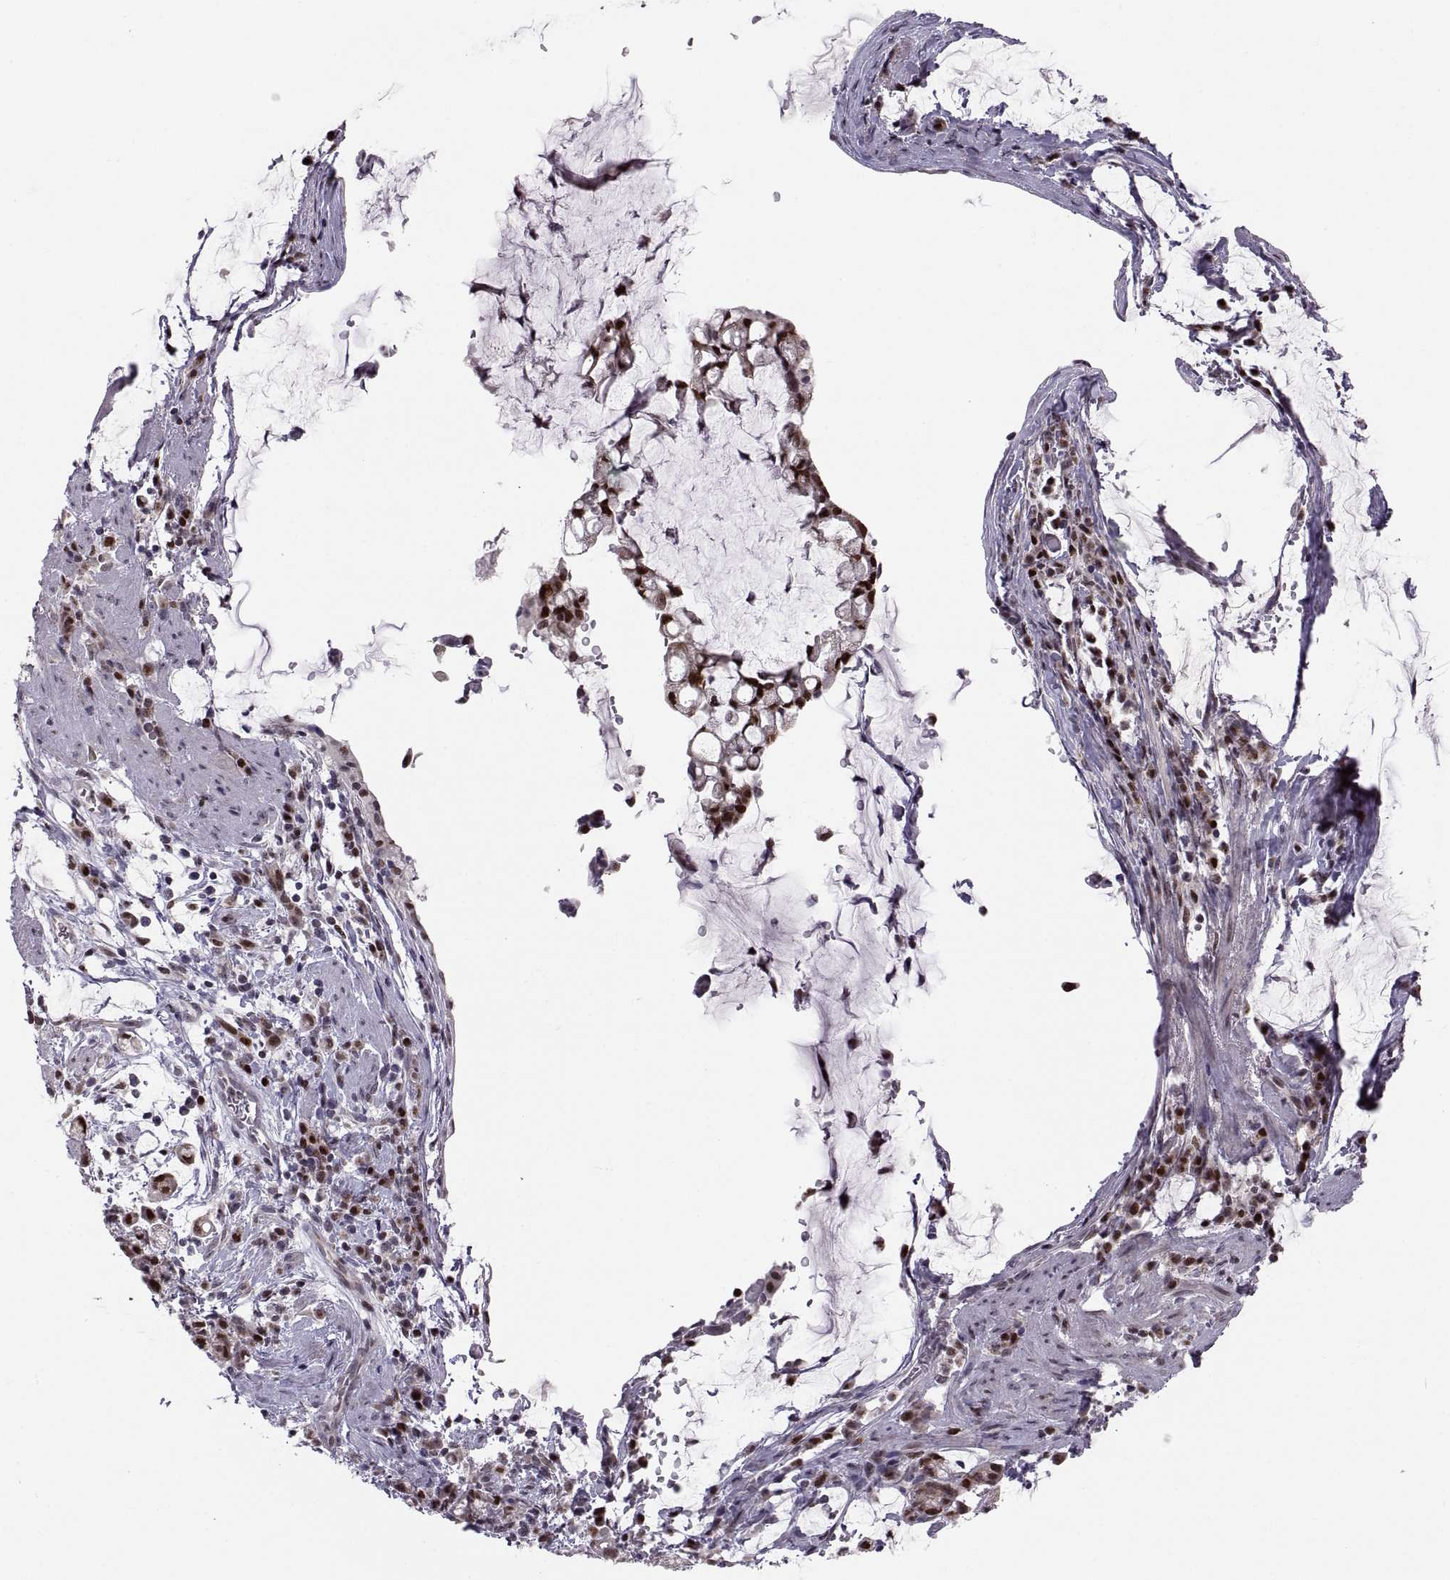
{"staining": {"intensity": "strong", "quantity": ">75%", "location": "nuclear"}, "tissue": "stomach cancer", "cell_type": "Tumor cells", "image_type": "cancer", "snomed": [{"axis": "morphology", "description": "Adenocarcinoma, NOS"}, {"axis": "topography", "description": "Stomach"}], "caption": "DAB (3,3'-diaminobenzidine) immunohistochemical staining of human stomach adenocarcinoma demonstrates strong nuclear protein staining in about >75% of tumor cells.", "gene": "SNAI1", "patient": {"sex": "female", "age": 60}}